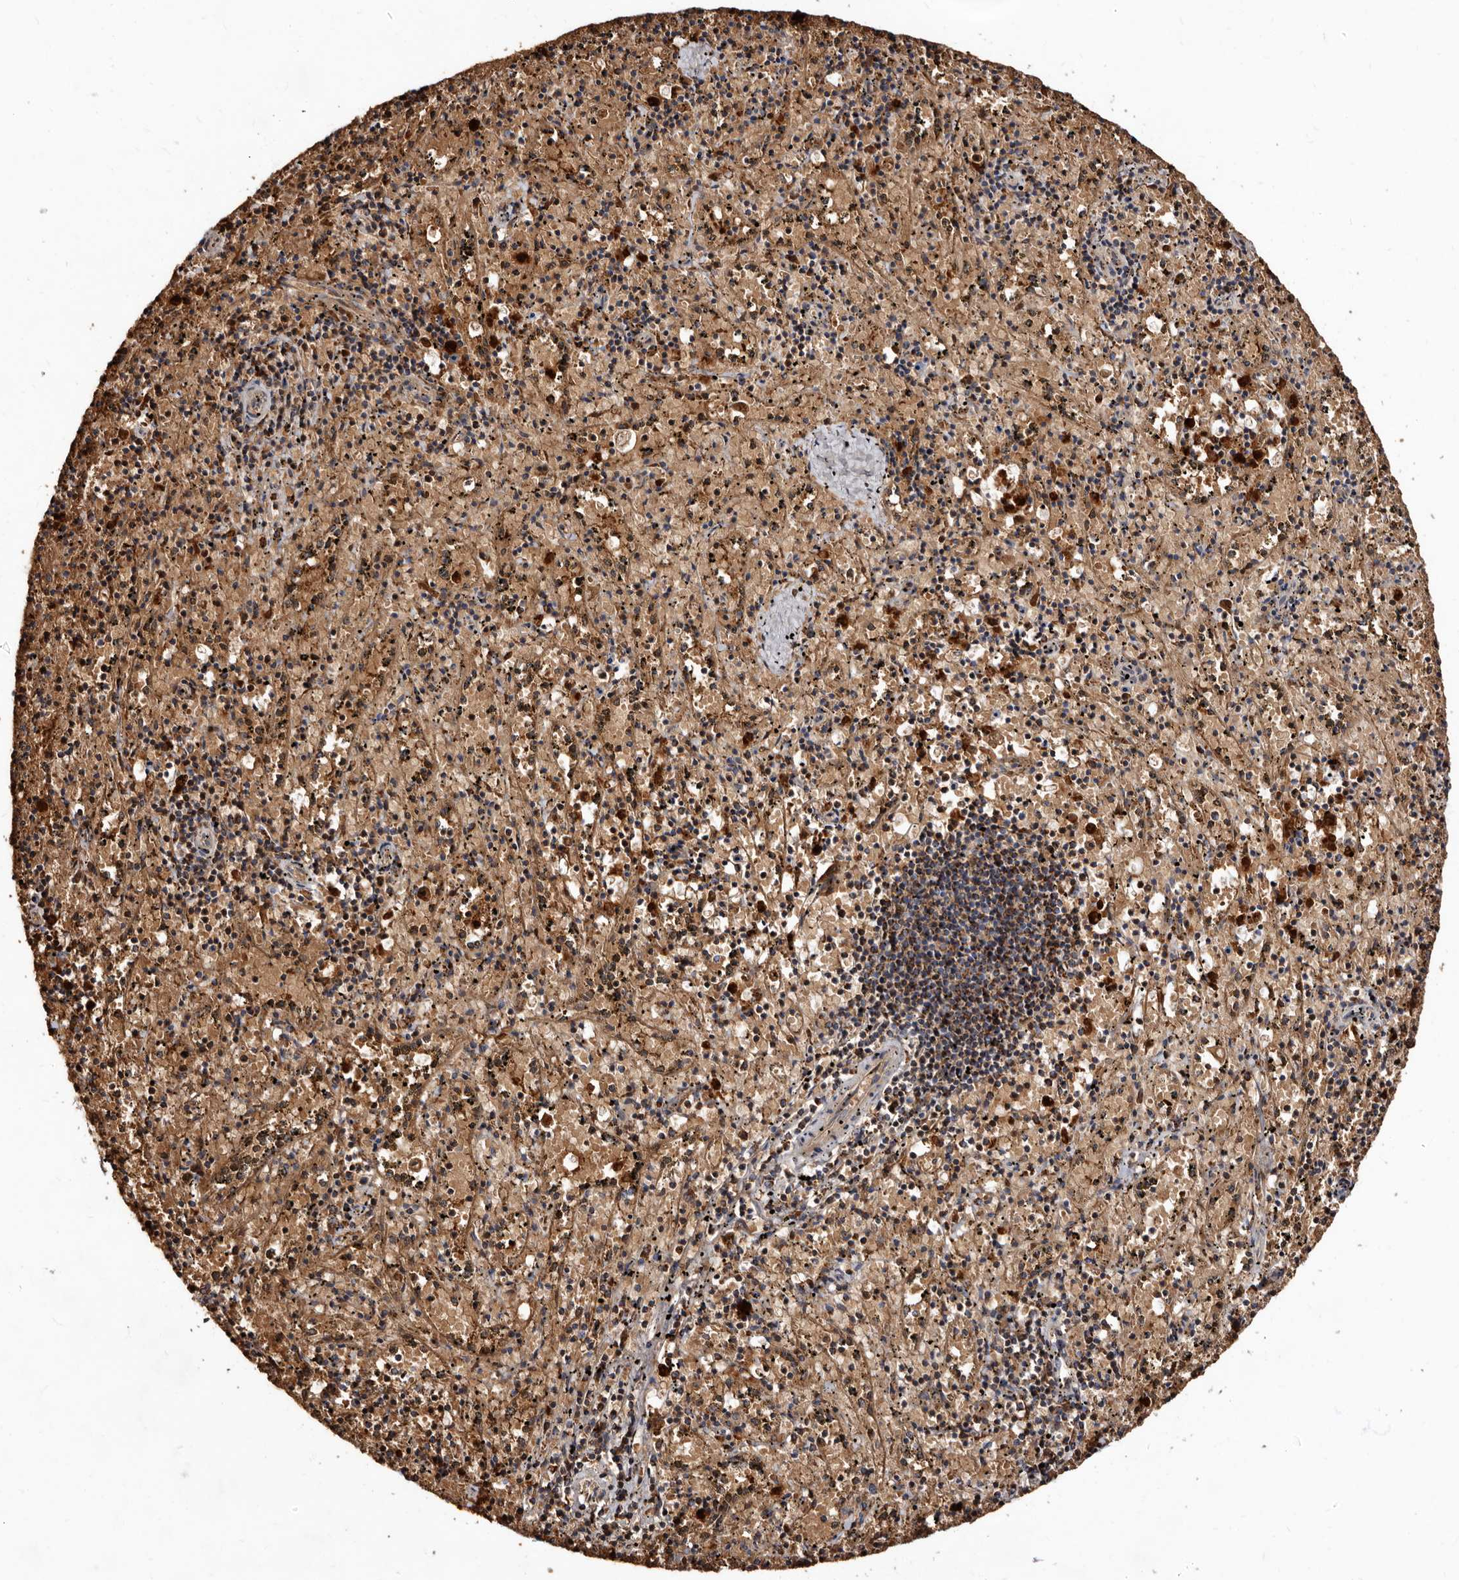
{"staining": {"intensity": "strong", "quantity": "25%-75%", "location": "cytoplasmic/membranous"}, "tissue": "spleen", "cell_type": "Cells in red pulp", "image_type": "normal", "snomed": [{"axis": "morphology", "description": "Normal tissue, NOS"}, {"axis": "topography", "description": "Spleen"}], "caption": "Unremarkable spleen shows strong cytoplasmic/membranous staining in approximately 25%-75% of cells in red pulp, visualized by immunohistochemistry.", "gene": "BAX", "patient": {"sex": "male", "age": 11}}